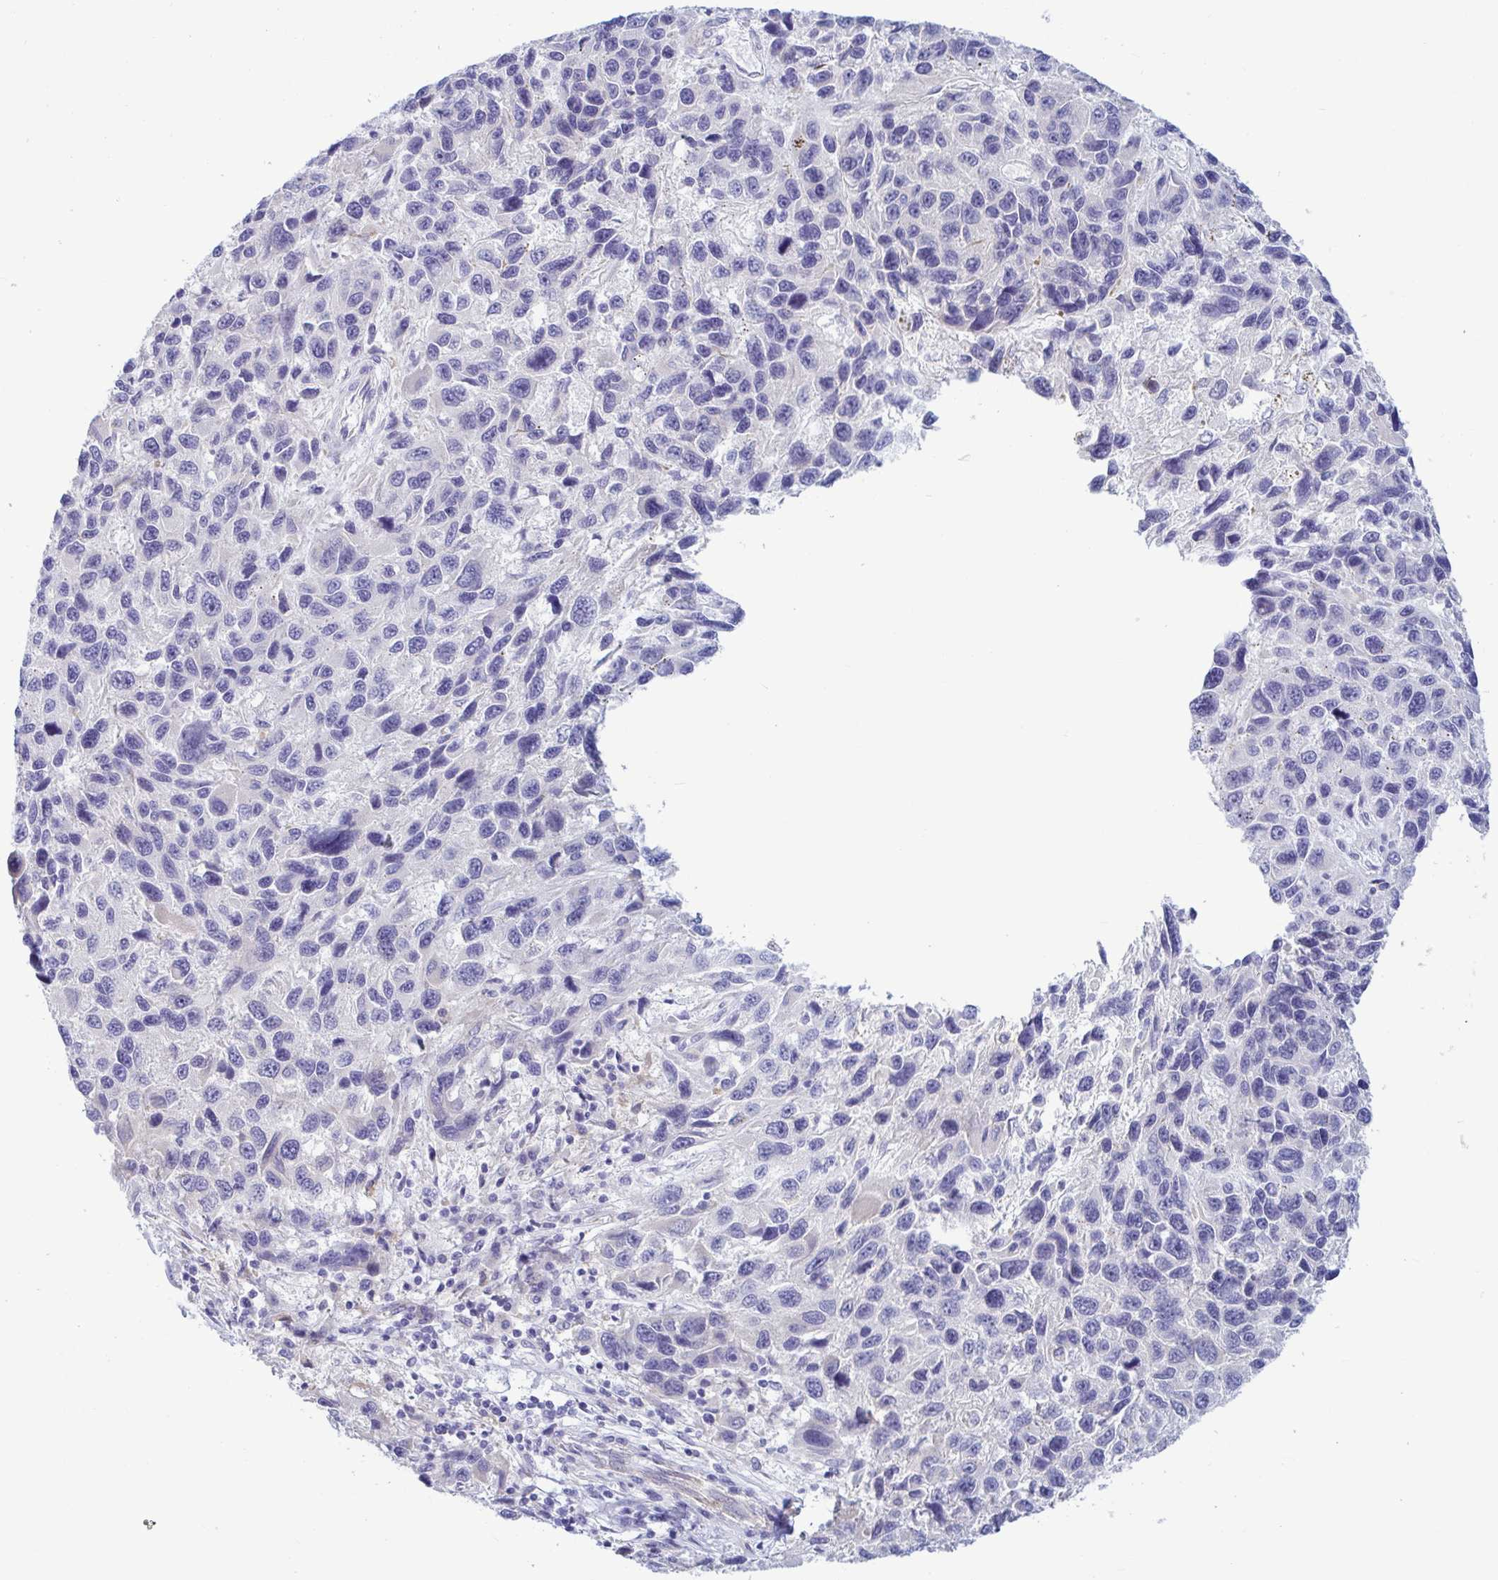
{"staining": {"intensity": "negative", "quantity": "none", "location": "none"}, "tissue": "melanoma", "cell_type": "Tumor cells", "image_type": "cancer", "snomed": [{"axis": "morphology", "description": "Malignant melanoma, NOS"}, {"axis": "topography", "description": "Skin"}], "caption": "Tumor cells show no significant protein positivity in melanoma. Nuclei are stained in blue.", "gene": "TNNI2", "patient": {"sex": "male", "age": 53}}